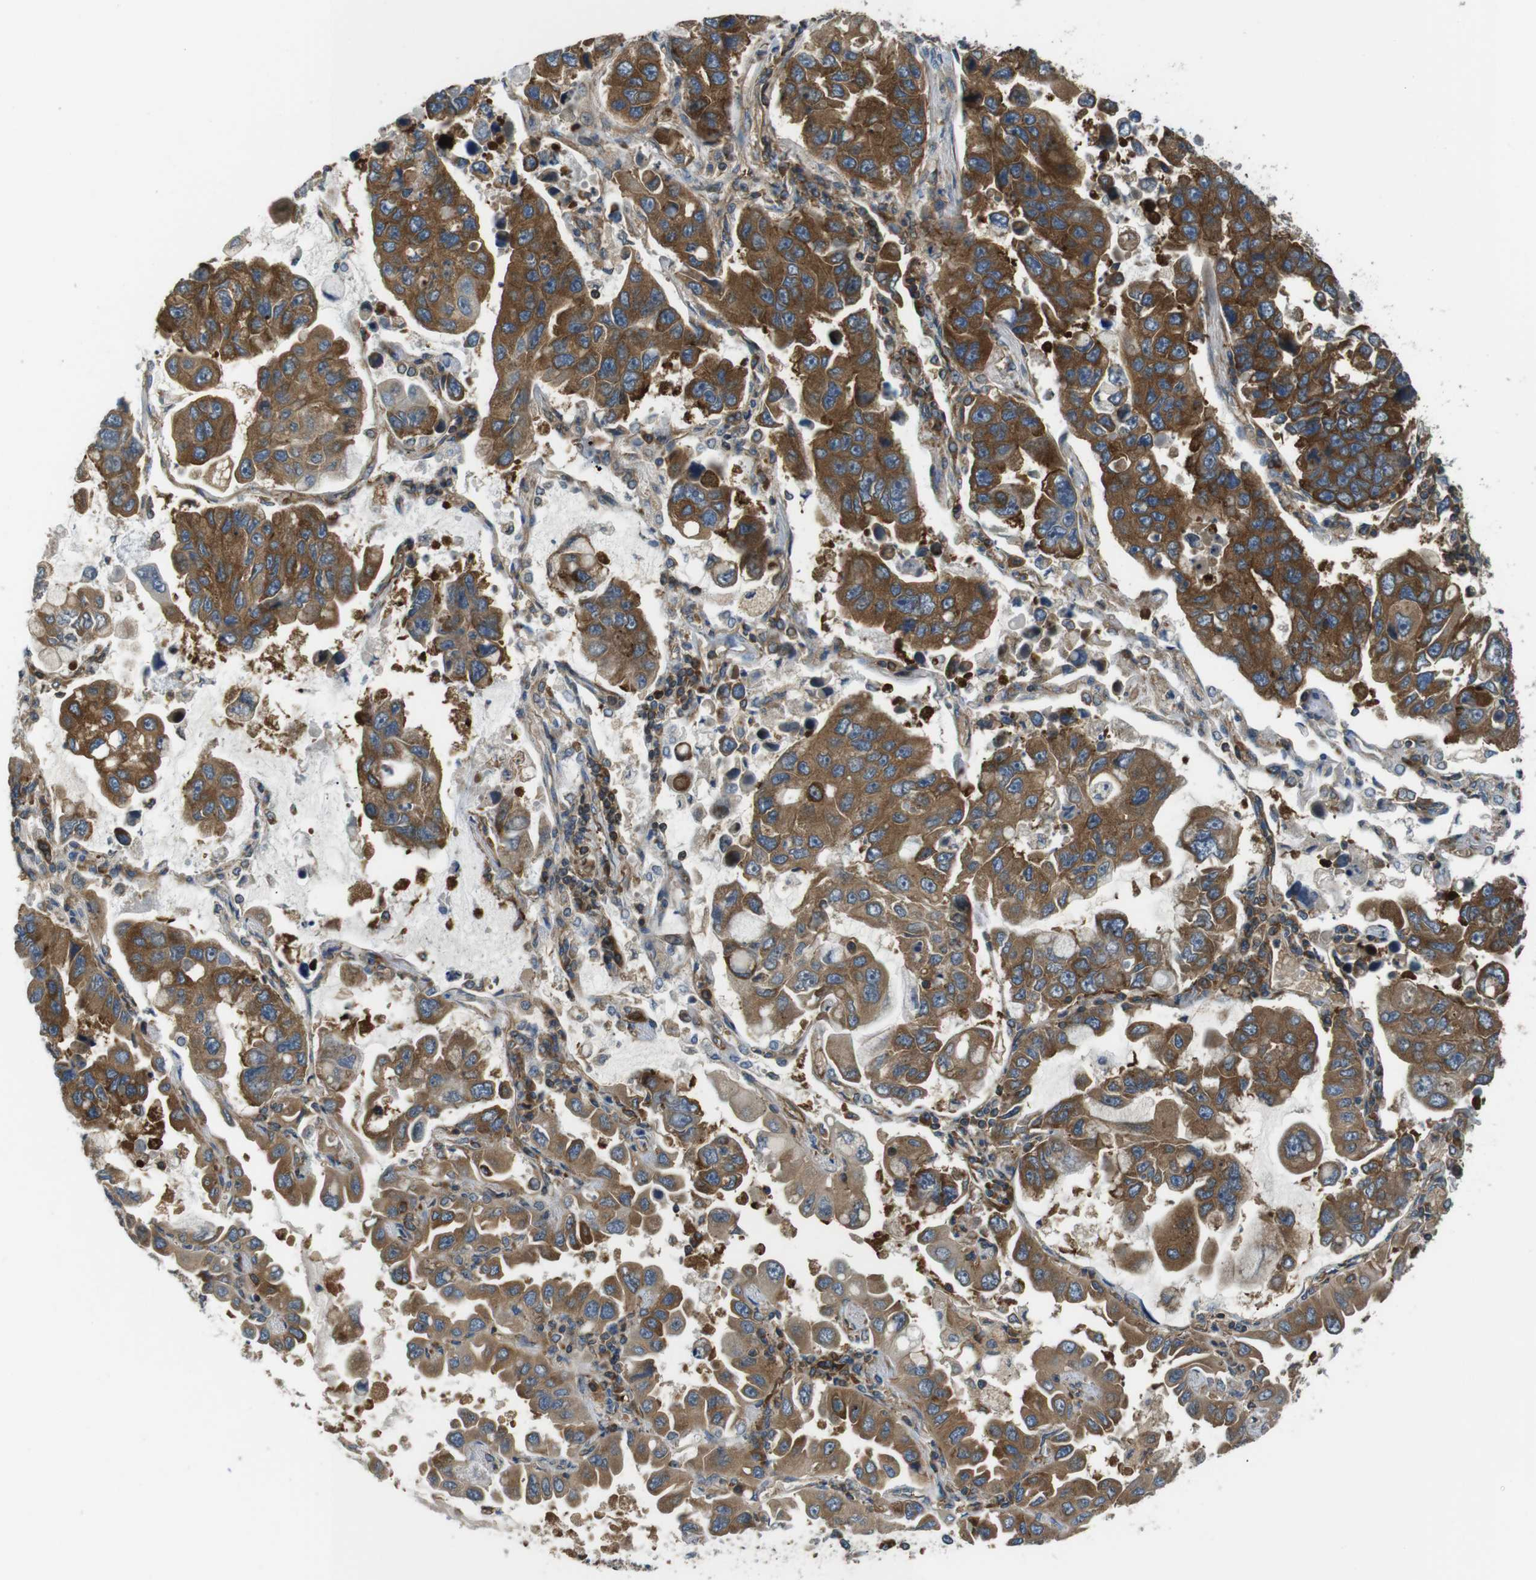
{"staining": {"intensity": "moderate", "quantity": ">75%", "location": "cytoplasmic/membranous"}, "tissue": "lung cancer", "cell_type": "Tumor cells", "image_type": "cancer", "snomed": [{"axis": "morphology", "description": "Adenocarcinoma, NOS"}, {"axis": "topography", "description": "Lung"}], "caption": "A photomicrograph of human lung cancer (adenocarcinoma) stained for a protein shows moderate cytoplasmic/membranous brown staining in tumor cells. The staining is performed using DAB brown chromogen to label protein expression. The nuclei are counter-stained blue using hematoxylin.", "gene": "TSC1", "patient": {"sex": "male", "age": 64}}